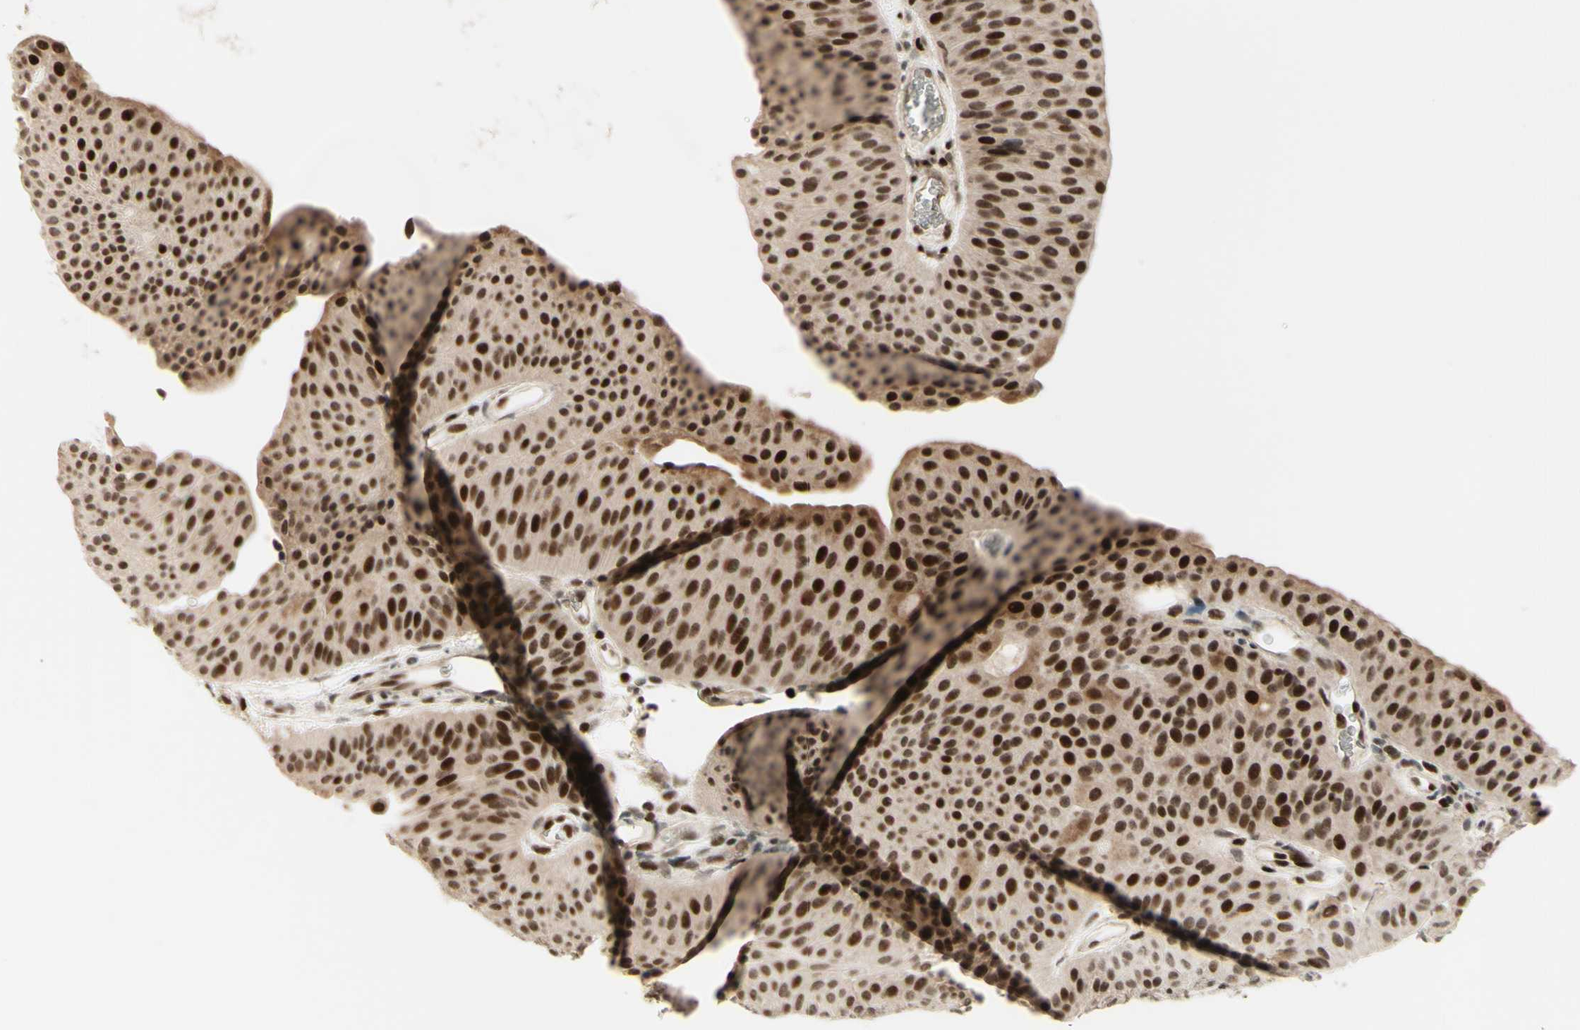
{"staining": {"intensity": "strong", "quantity": ">75%", "location": "cytoplasmic/membranous,nuclear"}, "tissue": "urothelial cancer", "cell_type": "Tumor cells", "image_type": "cancer", "snomed": [{"axis": "morphology", "description": "Urothelial carcinoma, Low grade"}, {"axis": "topography", "description": "Urinary bladder"}], "caption": "IHC (DAB (3,3'-diaminobenzidine)) staining of human low-grade urothelial carcinoma exhibits strong cytoplasmic/membranous and nuclear protein positivity in approximately >75% of tumor cells.", "gene": "CDKL5", "patient": {"sex": "female", "age": 60}}